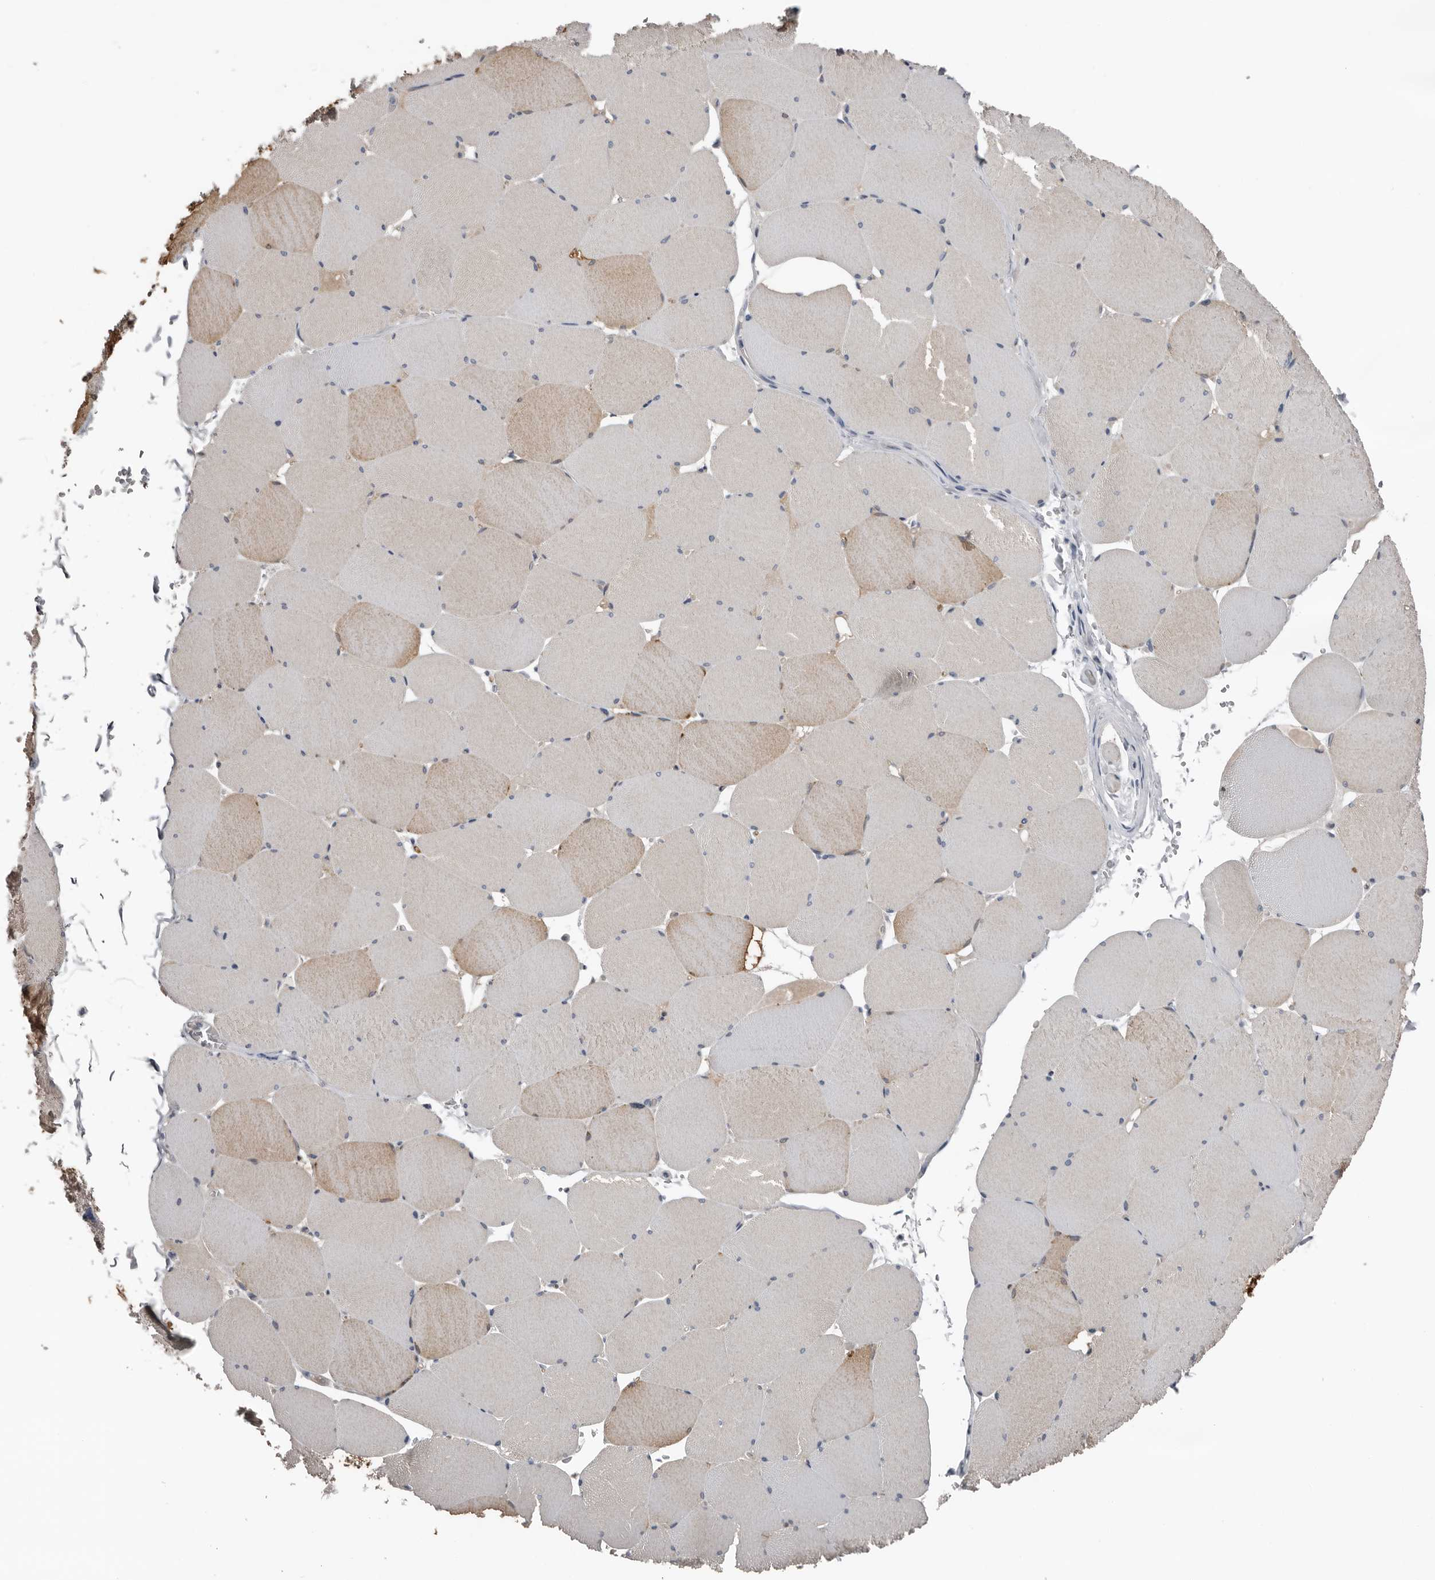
{"staining": {"intensity": "moderate", "quantity": "25%-75%", "location": "cytoplasmic/membranous"}, "tissue": "skeletal muscle", "cell_type": "Myocytes", "image_type": "normal", "snomed": [{"axis": "morphology", "description": "Normal tissue, NOS"}, {"axis": "topography", "description": "Skeletal muscle"}, {"axis": "topography", "description": "Head-Neck"}], "caption": "Moderate cytoplasmic/membranous staining is present in approximately 25%-75% of myocytes in benign skeletal muscle.", "gene": "FABP7", "patient": {"sex": "male", "age": 66}}